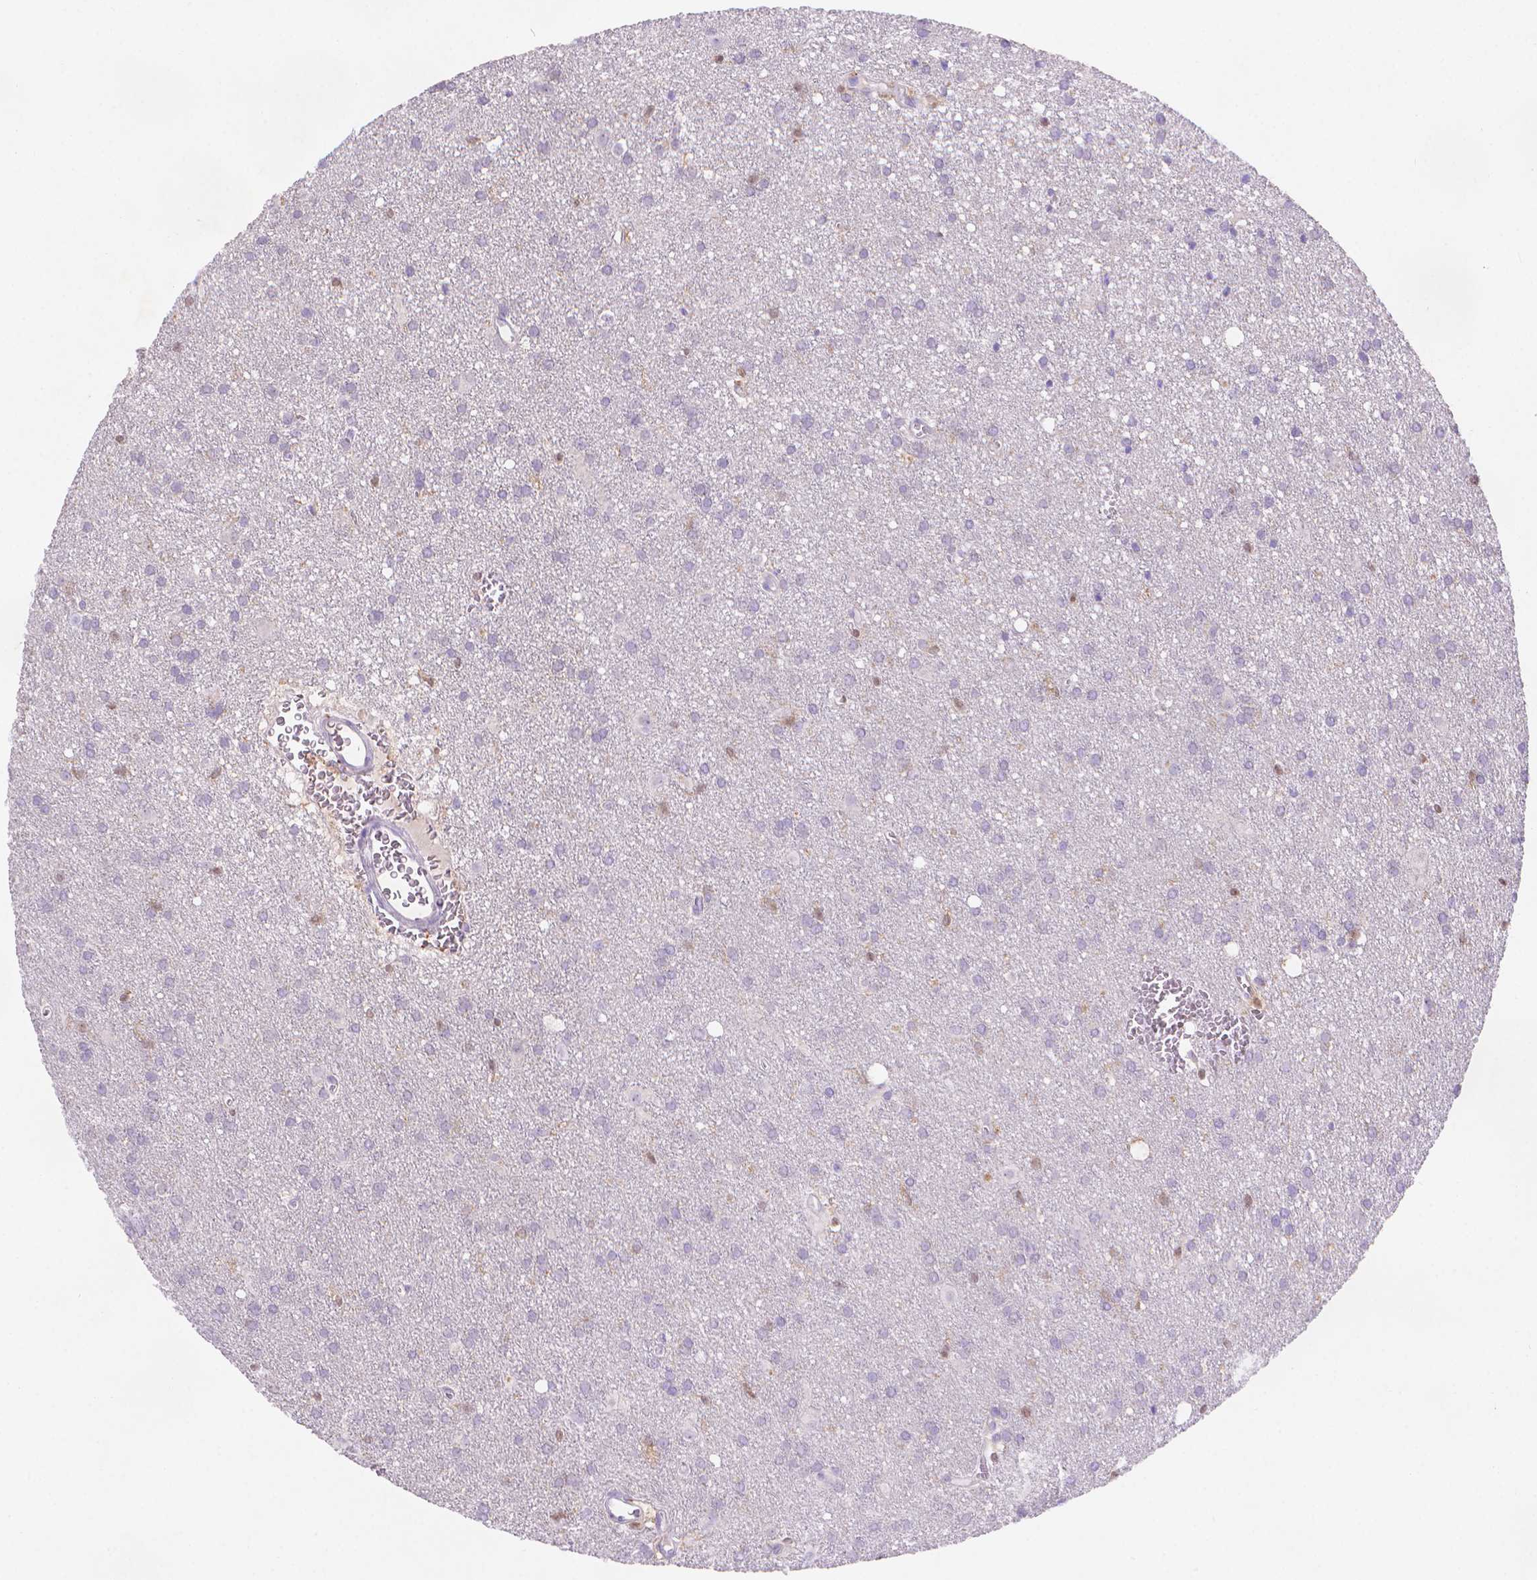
{"staining": {"intensity": "negative", "quantity": "none", "location": "none"}, "tissue": "glioma", "cell_type": "Tumor cells", "image_type": "cancer", "snomed": [{"axis": "morphology", "description": "Glioma, malignant, Low grade"}, {"axis": "topography", "description": "Brain"}], "caption": "This is an immunohistochemistry micrograph of glioma. There is no staining in tumor cells.", "gene": "FGD2", "patient": {"sex": "male", "age": 58}}